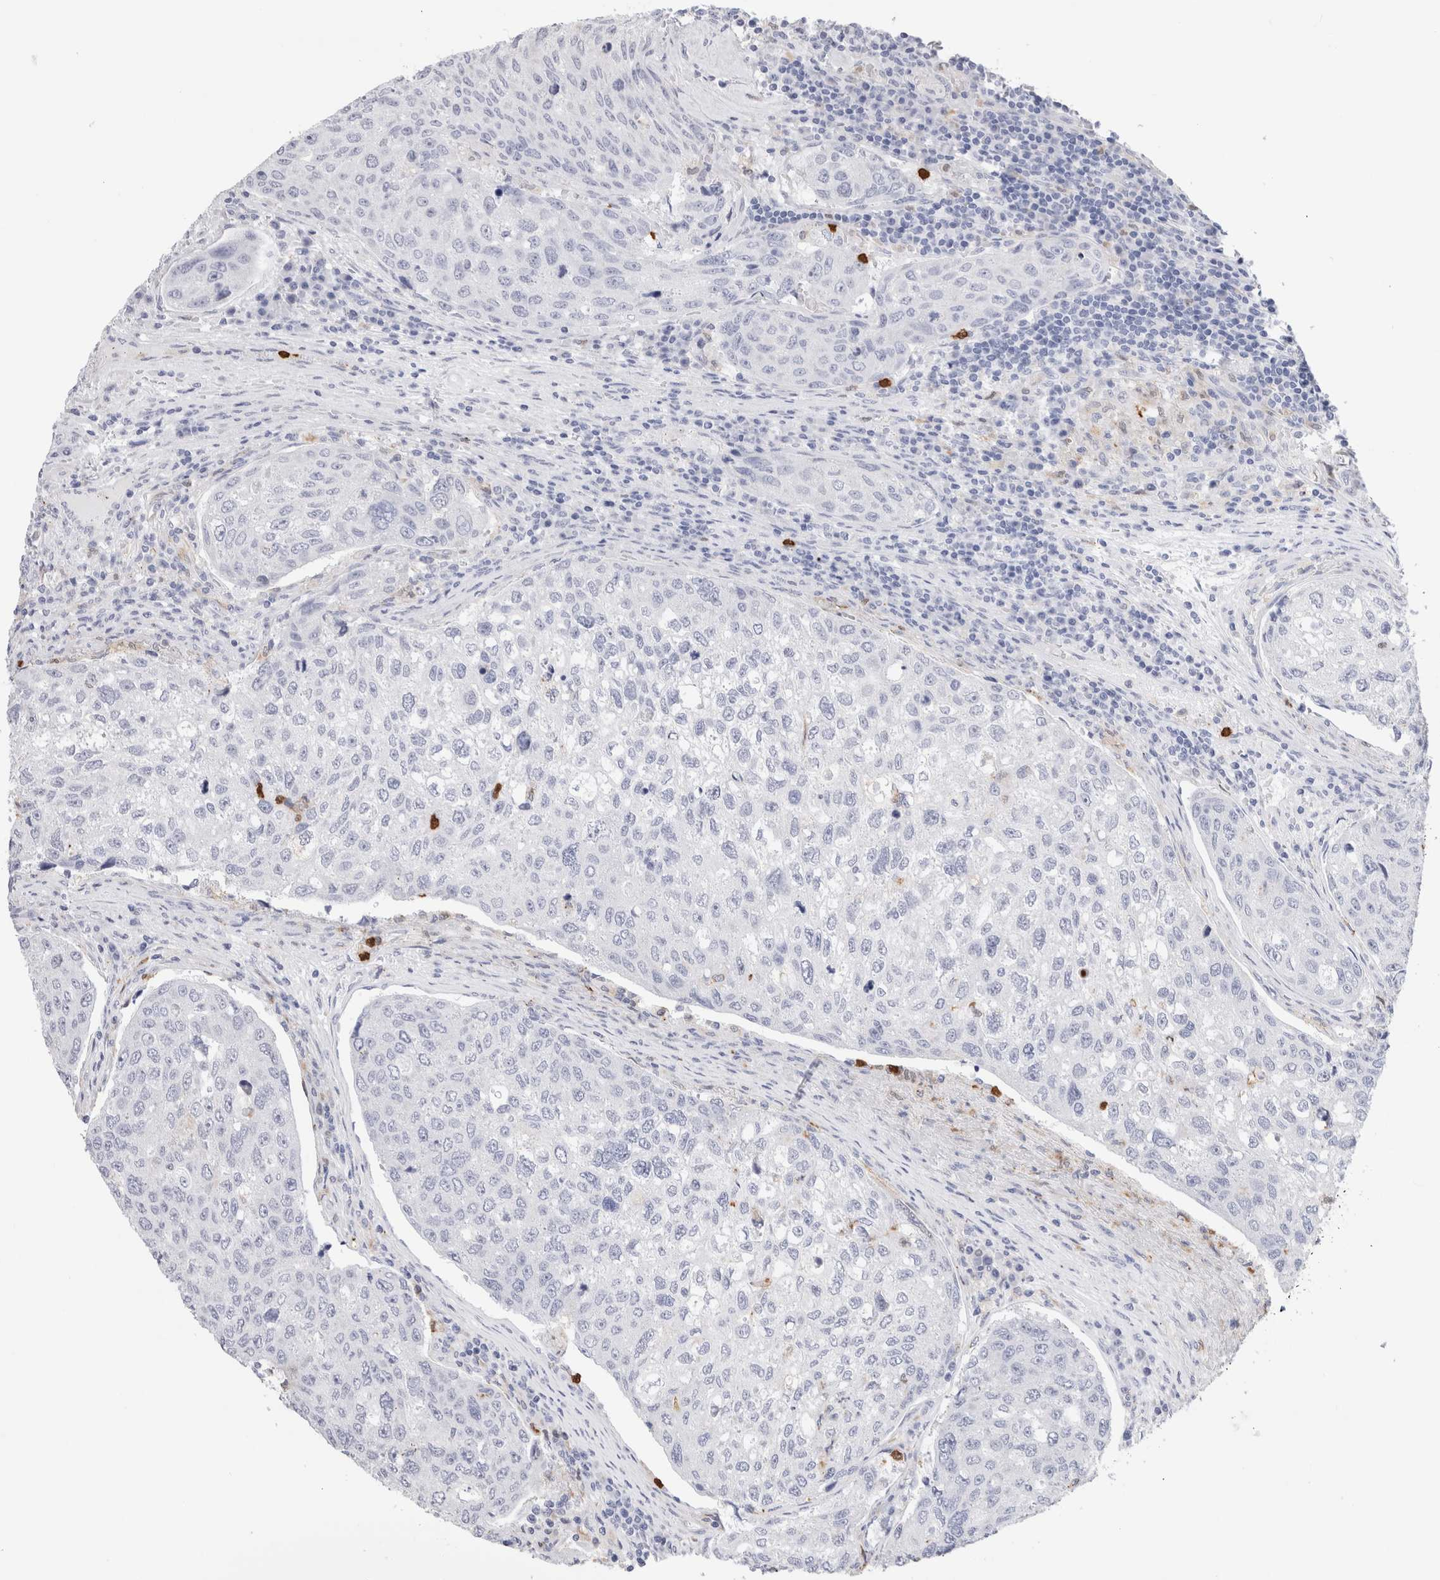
{"staining": {"intensity": "negative", "quantity": "none", "location": "none"}, "tissue": "urothelial cancer", "cell_type": "Tumor cells", "image_type": "cancer", "snomed": [{"axis": "morphology", "description": "Urothelial carcinoma, High grade"}, {"axis": "topography", "description": "Lymph node"}, {"axis": "topography", "description": "Urinary bladder"}], "caption": "This is an immunohistochemistry photomicrograph of human urothelial carcinoma (high-grade). There is no expression in tumor cells.", "gene": "SLC10A5", "patient": {"sex": "male", "age": 51}}